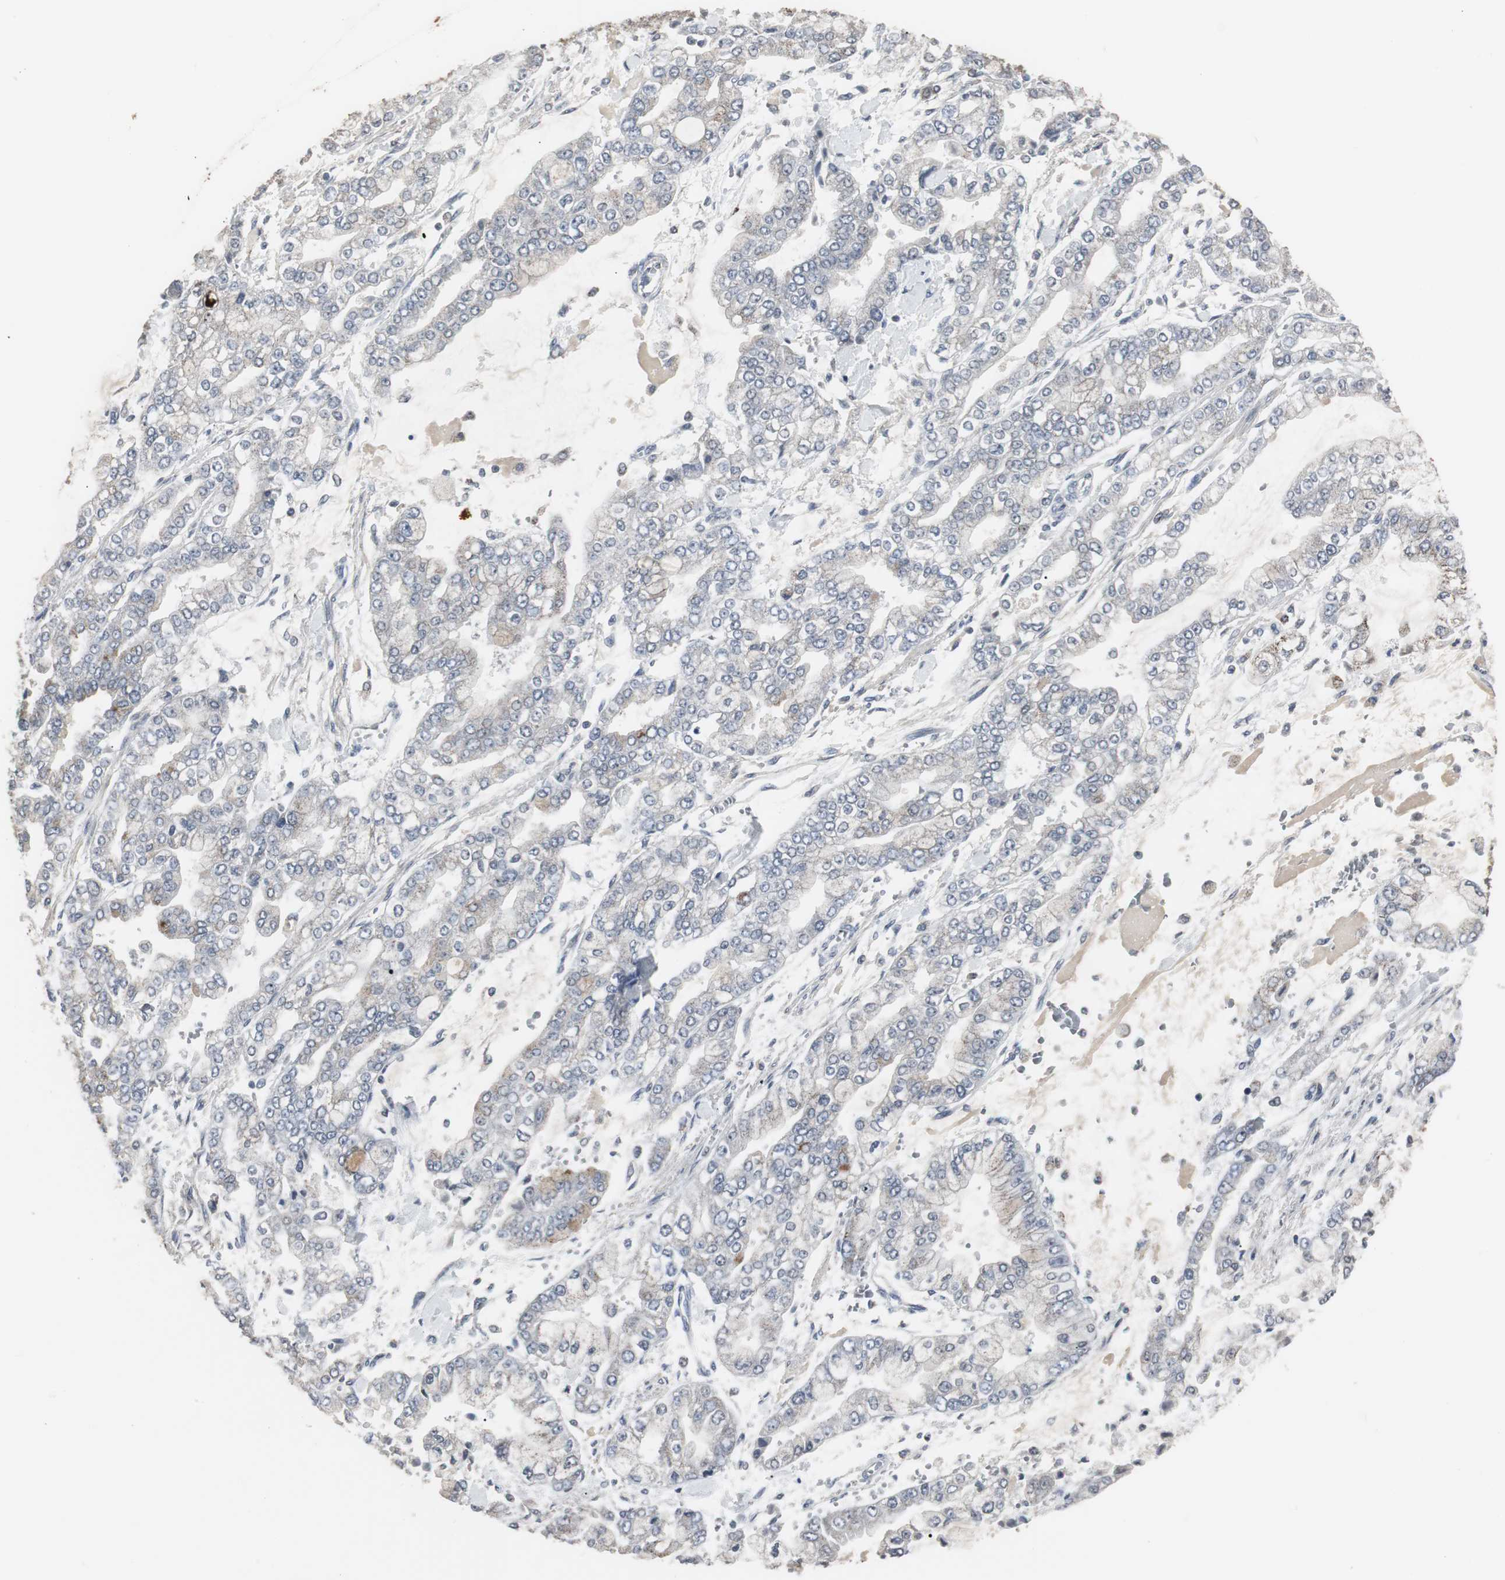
{"staining": {"intensity": "weak", "quantity": "<25%", "location": "cytoplasmic/membranous"}, "tissue": "stomach cancer", "cell_type": "Tumor cells", "image_type": "cancer", "snomed": [{"axis": "morphology", "description": "Normal tissue, NOS"}, {"axis": "morphology", "description": "Adenocarcinoma, NOS"}, {"axis": "topography", "description": "Stomach, upper"}, {"axis": "topography", "description": "Stomach"}], "caption": "IHC photomicrograph of stomach adenocarcinoma stained for a protein (brown), which shows no staining in tumor cells. Nuclei are stained in blue.", "gene": "ACAA1", "patient": {"sex": "male", "age": 76}}